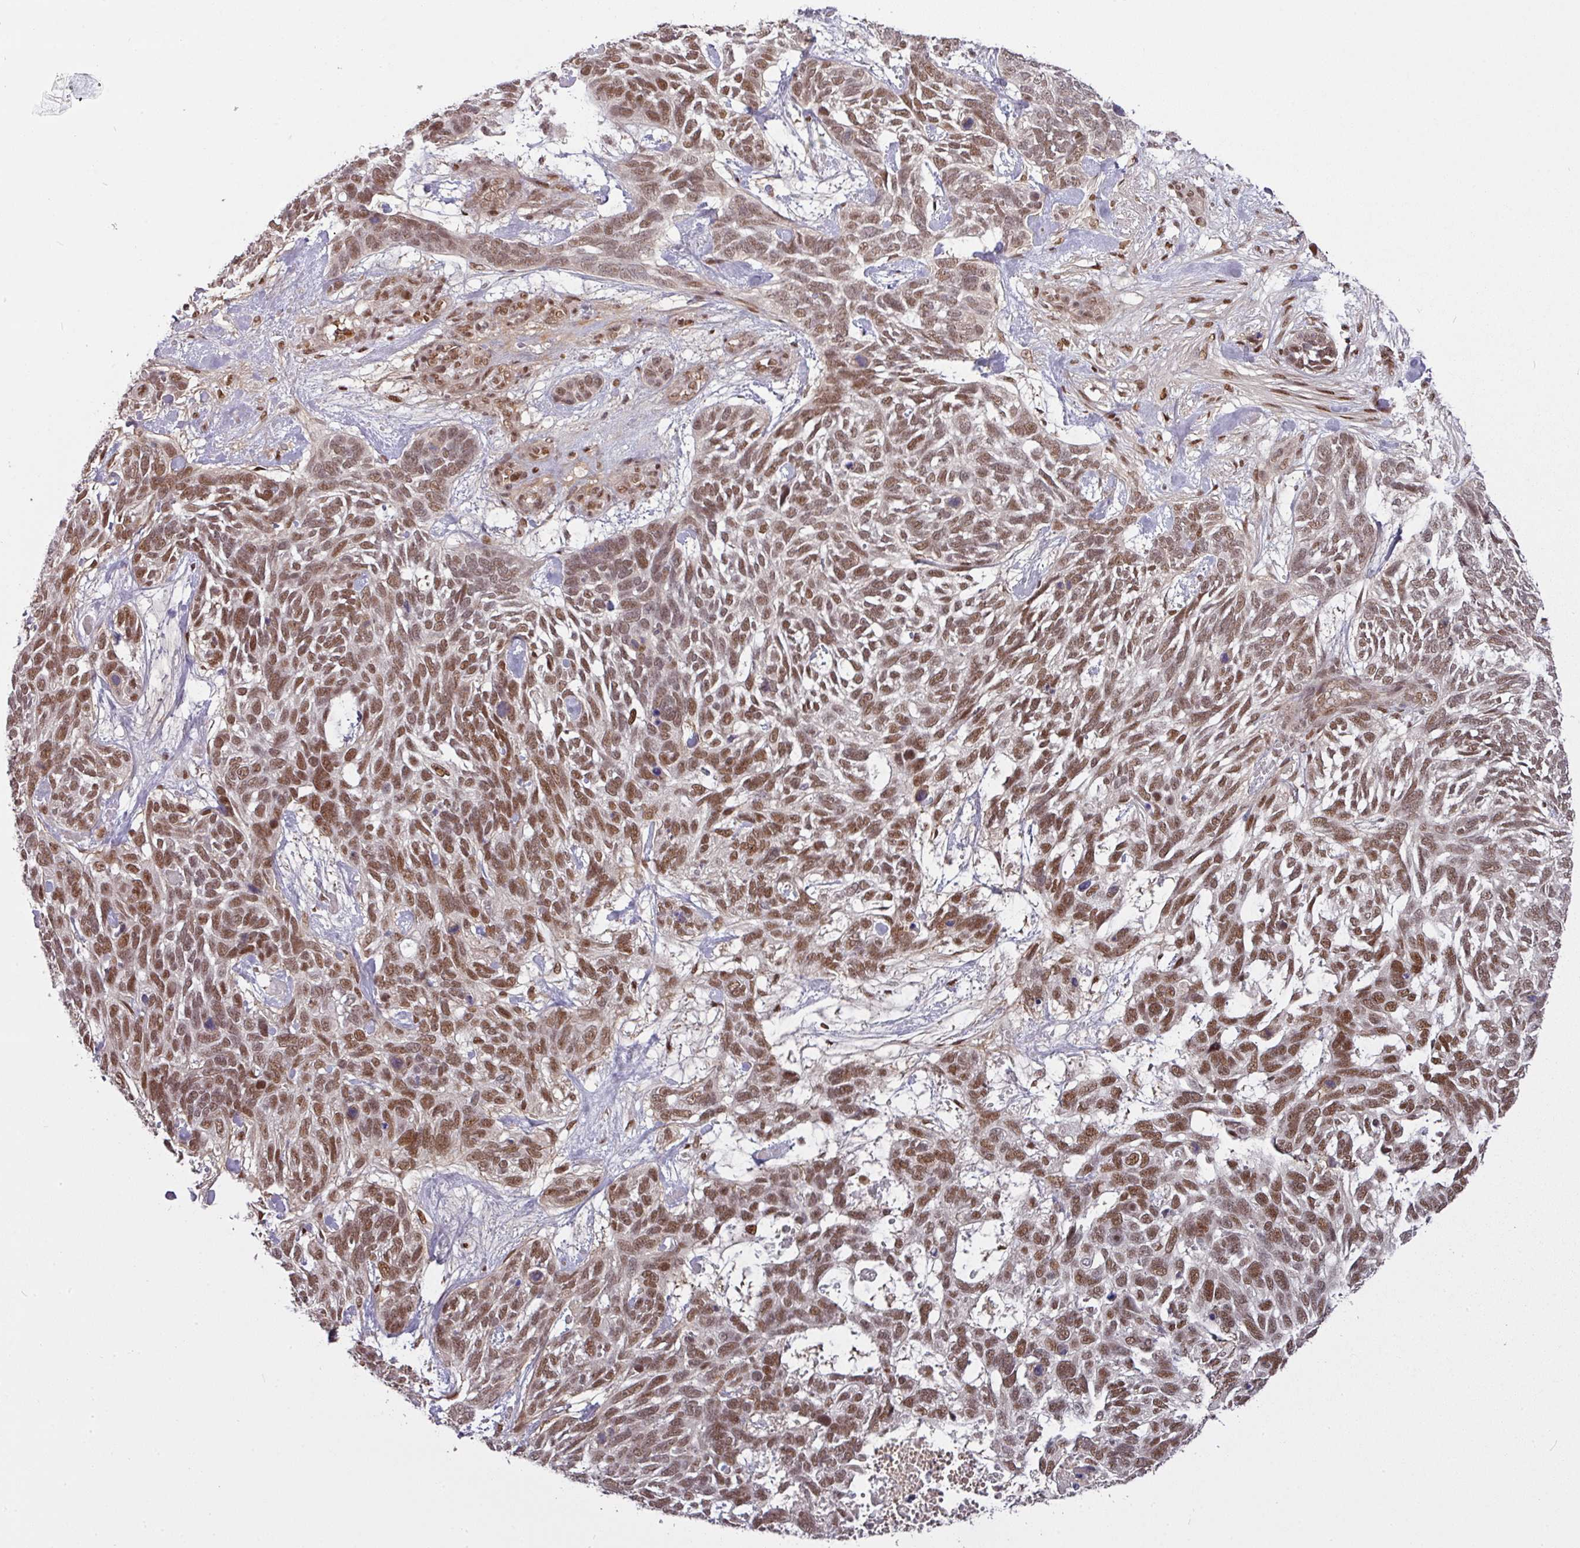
{"staining": {"intensity": "moderate", "quantity": ">75%", "location": "nuclear"}, "tissue": "skin cancer", "cell_type": "Tumor cells", "image_type": "cancer", "snomed": [{"axis": "morphology", "description": "Basal cell carcinoma"}, {"axis": "topography", "description": "Skin"}], "caption": "Protein staining of skin basal cell carcinoma tissue exhibits moderate nuclear positivity in approximately >75% of tumor cells.", "gene": "CIC", "patient": {"sex": "male", "age": 88}}